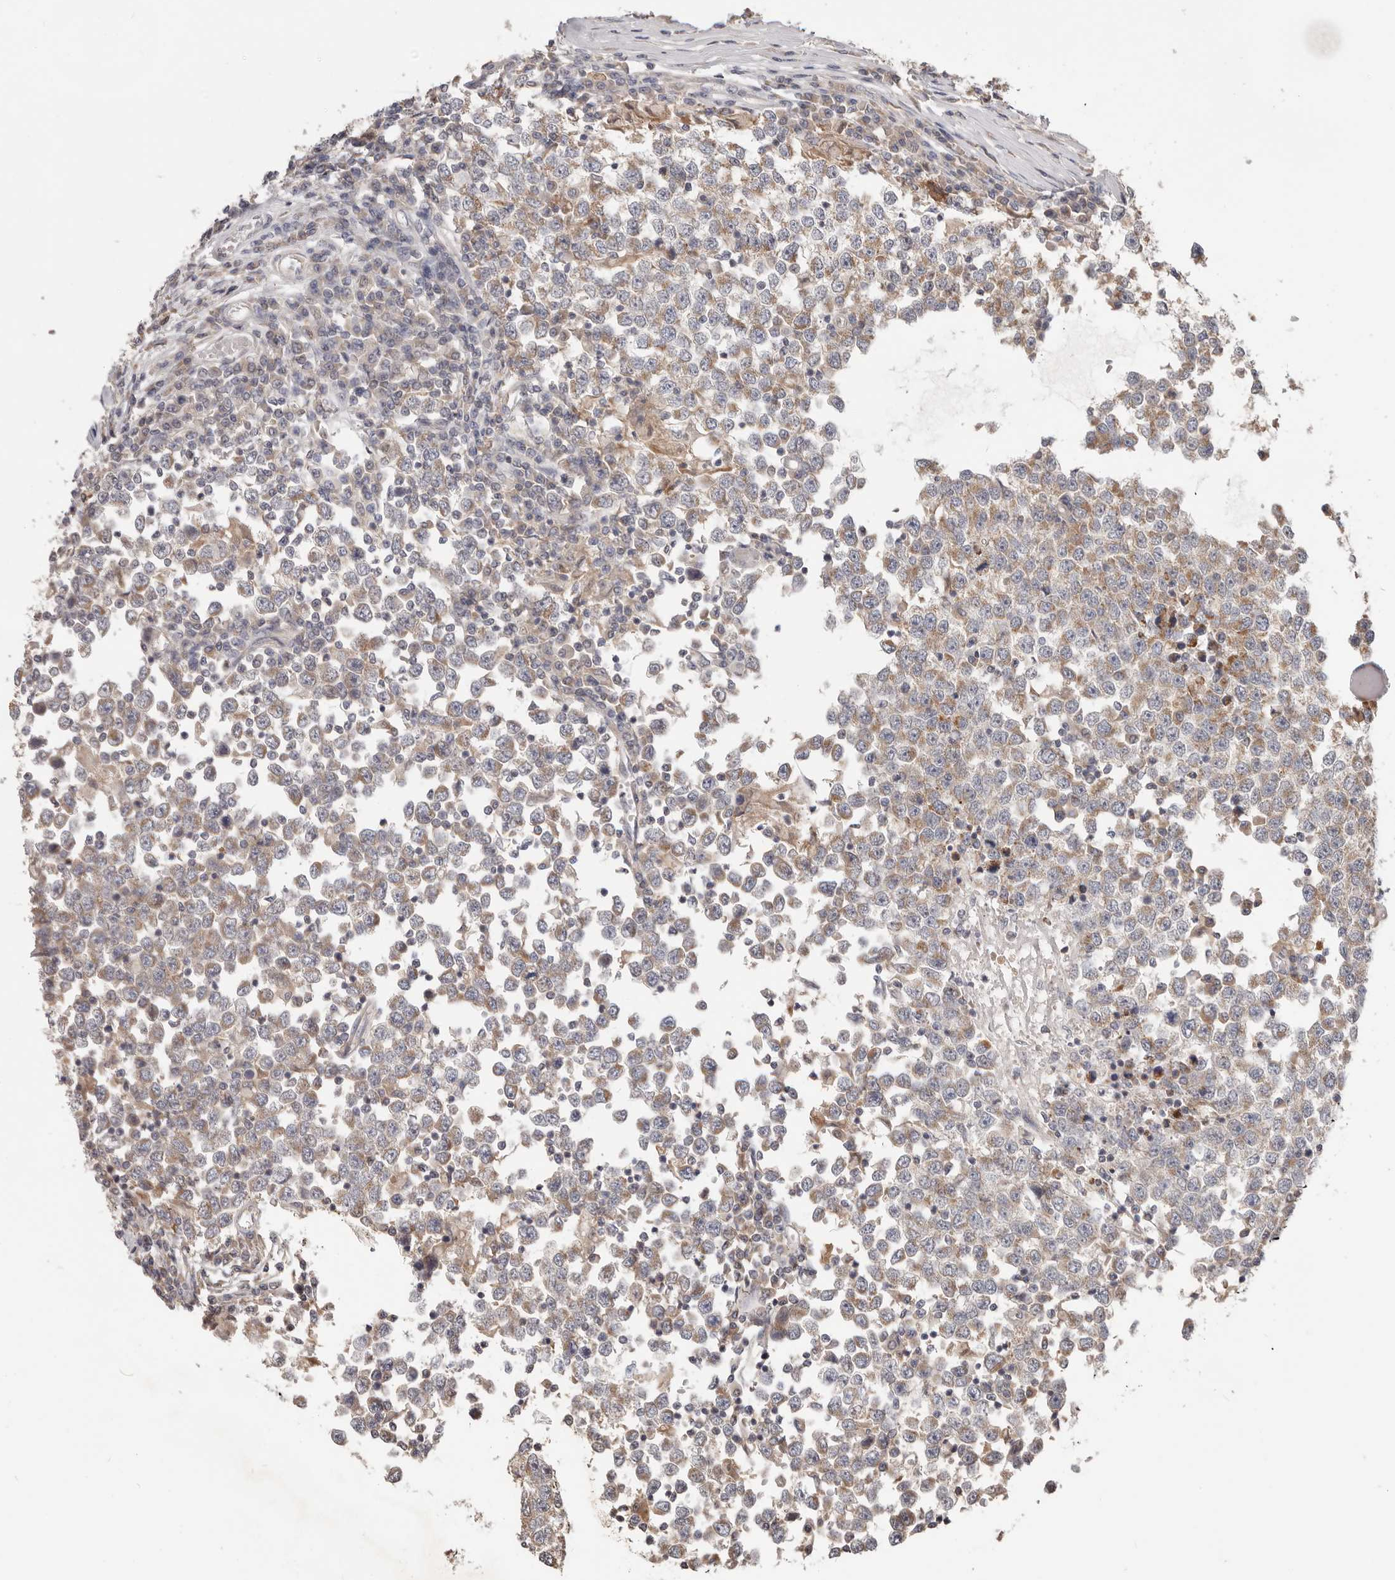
{"staining": {"intensity": "moderate", "quantity": ">75%", "location": "cytoplasmic/membranous"}, "tissue": "testis cancer", "cell_type": "Tumor cells", "image_type": "cancer", "snomed": [{"axis": "morphology", "description": "Seminoma, NOS"}, {"axis": "topography", "description": "Testis"}], "caption": "Immunohistochemical staining of human testis cancer shows moderate cytoplasmic/membranous protein positivity in about >75% of tumor cells. The staining was performed using DAB (3,3'-diaminobenzidine) to visualize the protein expression in brown, while the nuclei were stained in blue with hematoxylin (Magnification: 20x).", "gene": "LRP6", "patient": {"sex": "male", "age": 65}}